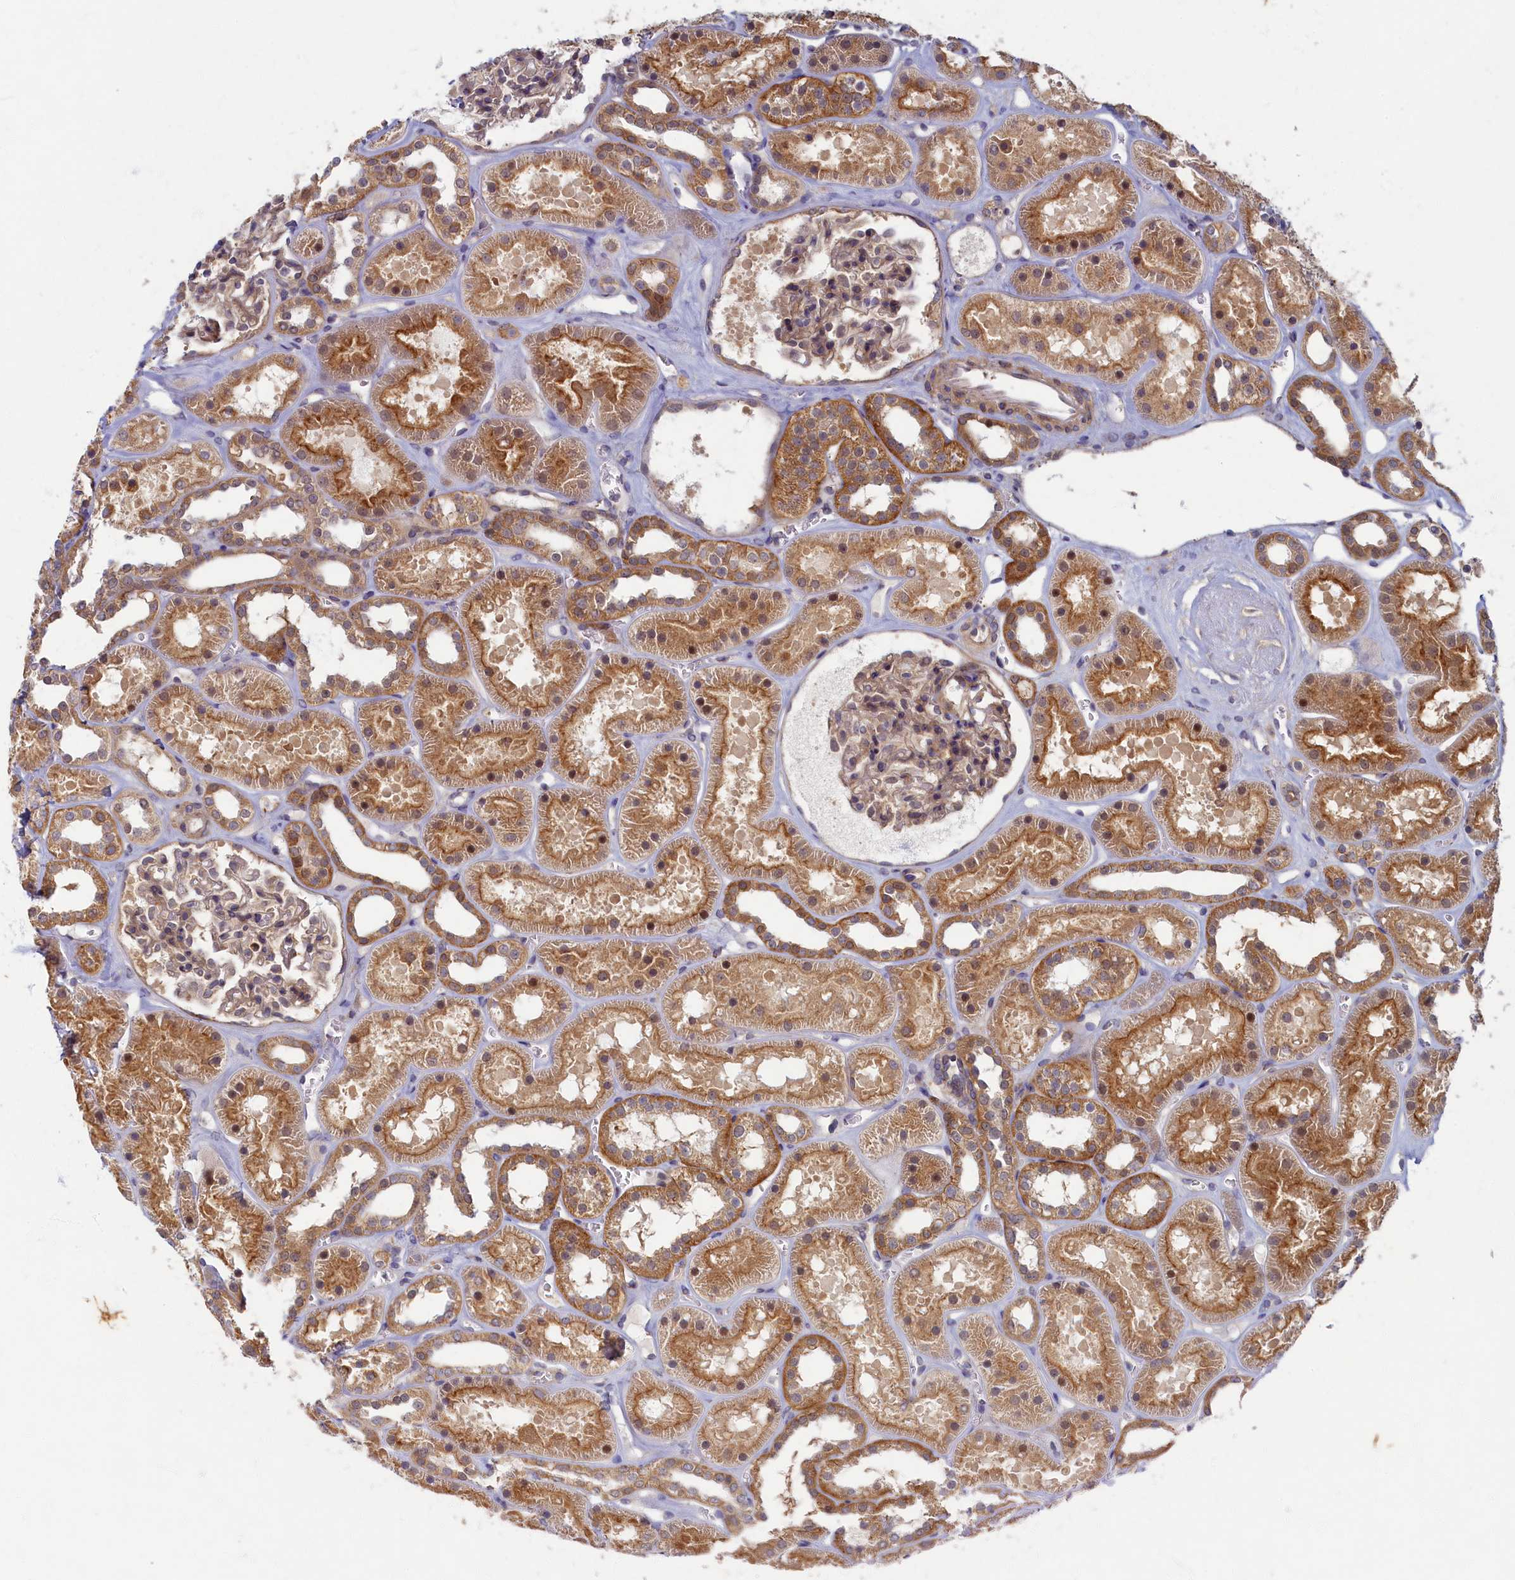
{"staining": {"intensity": "weak", "quantity": "25%-75%", "location": "cytoplasmic/membranous"}, "tissue": "kidney", "cell_type": "Cells in glomeruli", "image_type": "normal", "snomed": [{"axis": "morphology", "description": "Normal tissue, NOS"}, {"axis": "topography", "description": "Kidney"}], "caption": "This photomicrograph displays immunohistochemistry staining of unremarkable kidney, with low weak cytoplasmic/membranous expression in about 25%-75% of cells in glomeruli.", "gene": "WDR59", "patient": {"sex": "female", "age": 41}}